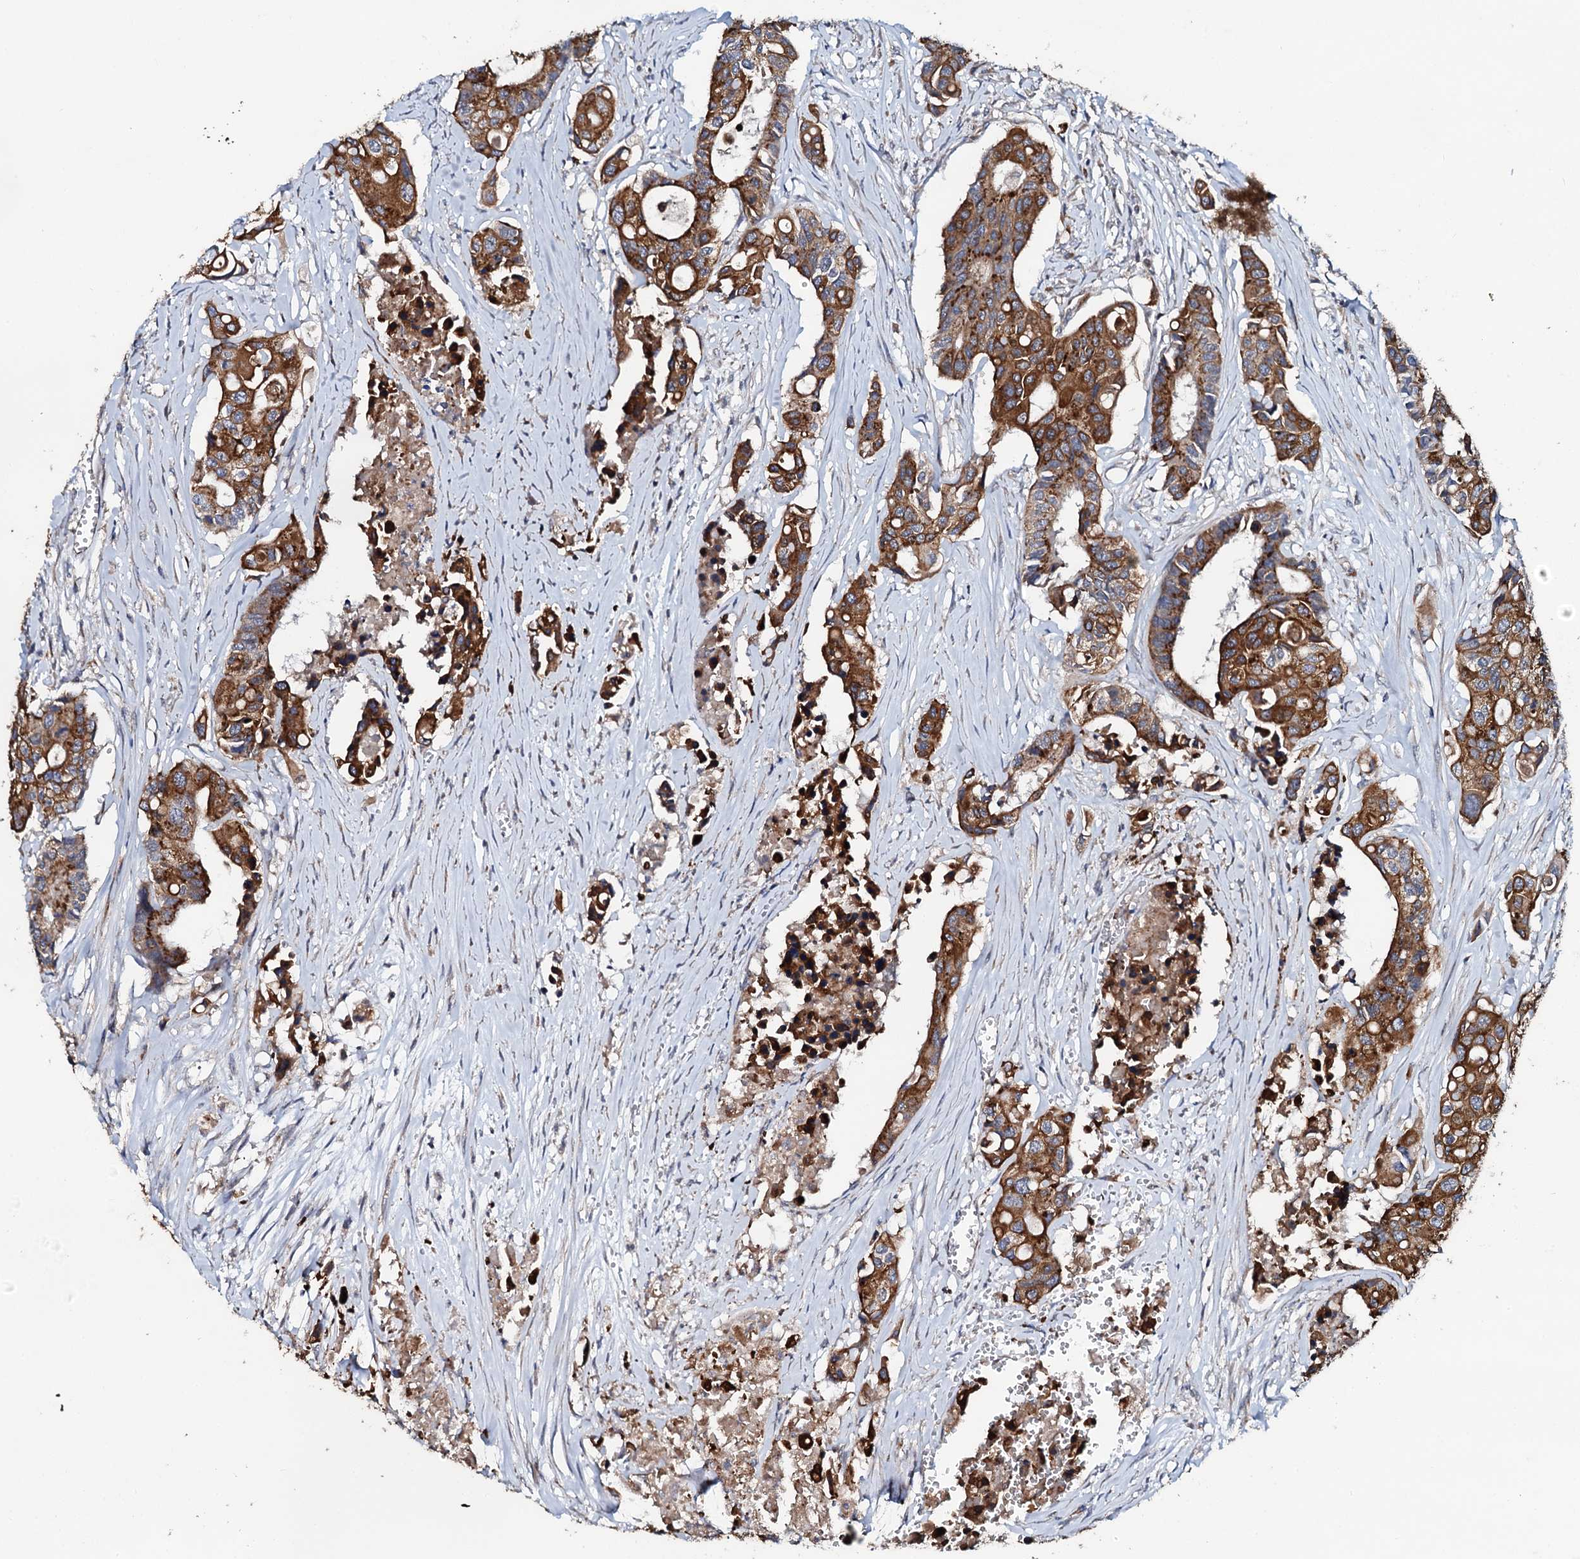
{"staining": {"intensity": "strong", "quantity": ">75%", "location": "cytoplasmic/membranous"}, "tissue": "colorectal cancer", "cell_type": "Tumor cells", "image_type": "cancer", "snomed": [{"axis": "morphology", "description": "Adenocarcinoma, NOS"}, {"axis": "topography", "description": "Colon"}], "caption": "Brown immunohistochemical staining in colorectal cancer (adenocarcinoma) exhibits strong cytoplasmic/membranous staining in approximately >75% of tumor cells.", "gene": "GLCE", "patient": {"sex": "male", "age": 77}}